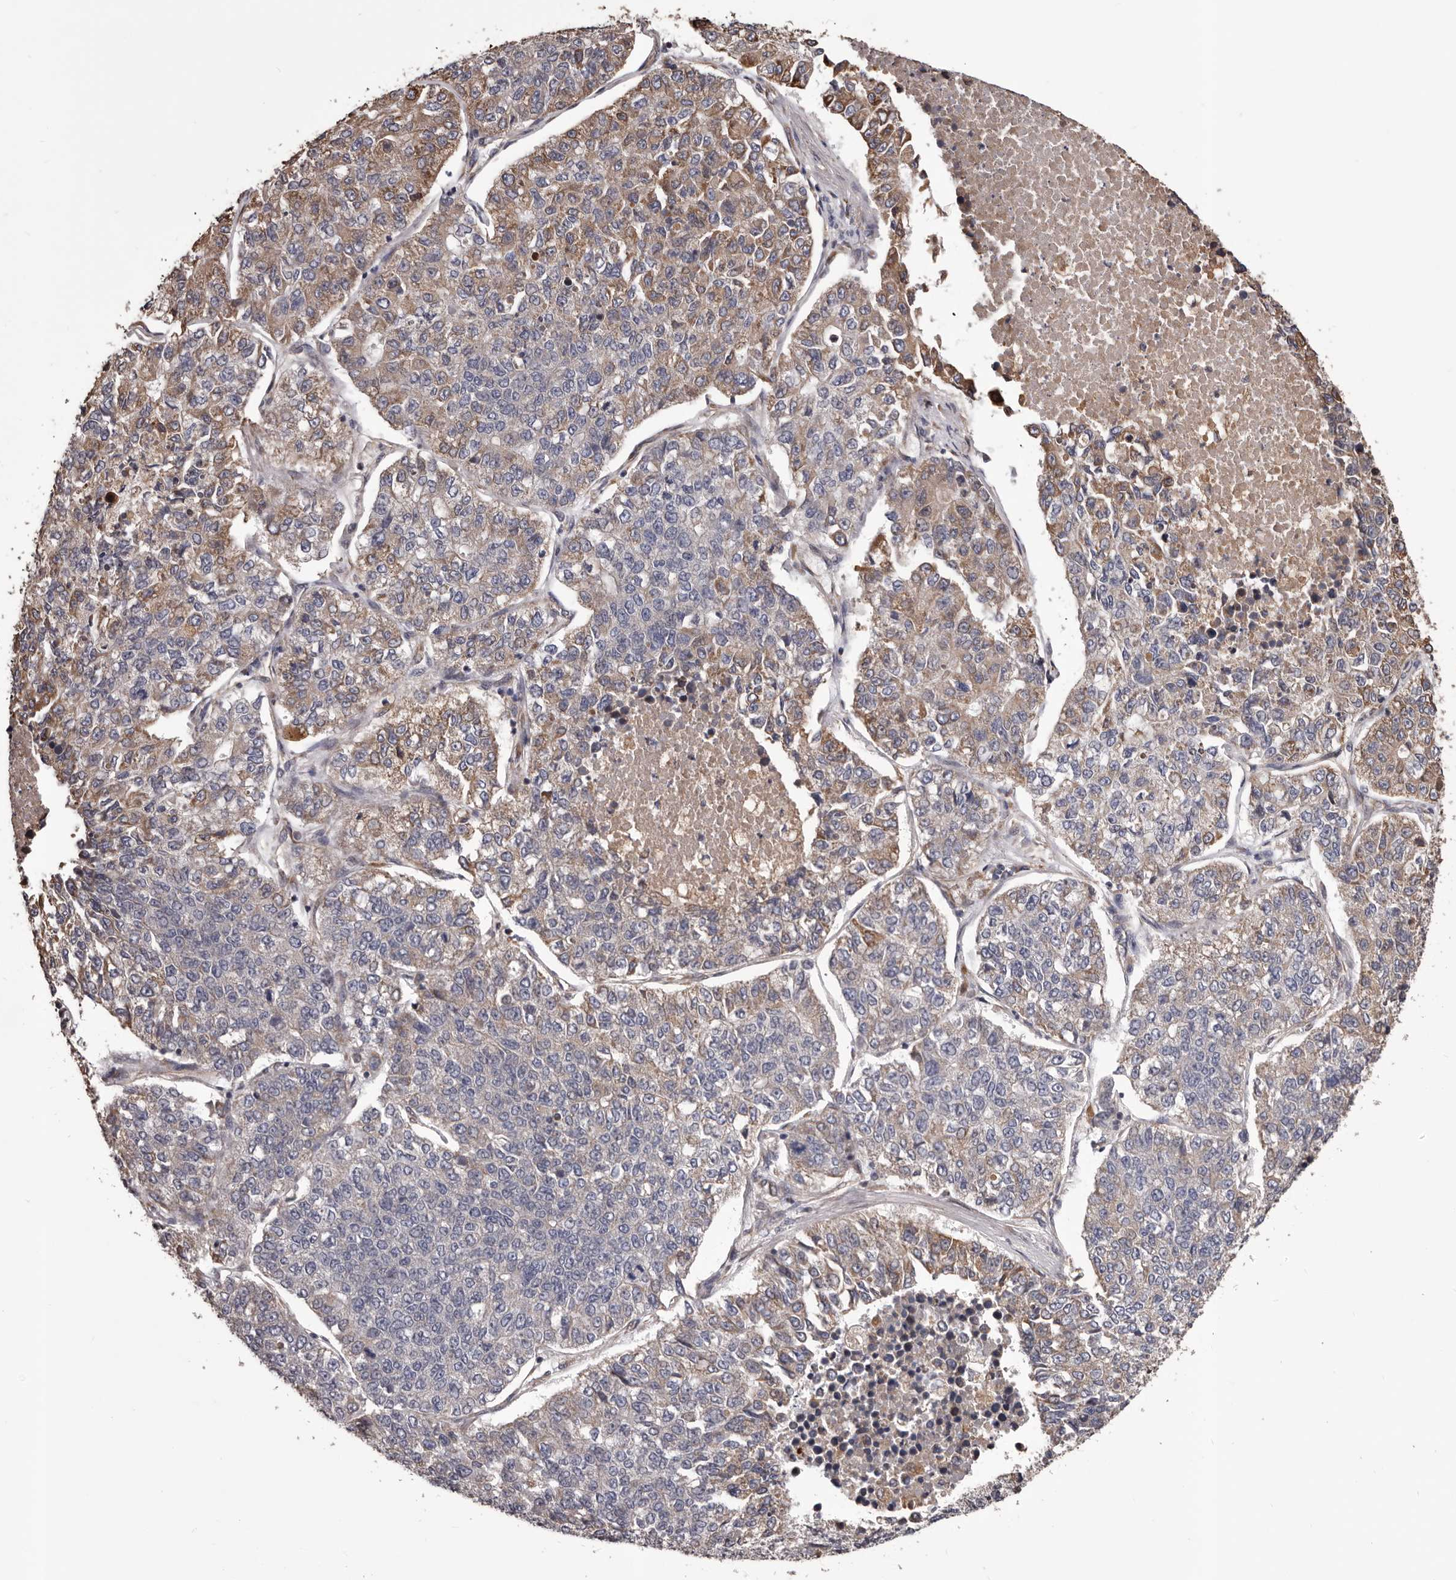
{"staining": {"intensity": "moderate", "quantity": "<25%", "location": "cytoplasmic/membranous"}, "tissue": "lung cancer", "cell_type": "Tumor cells", "image_type": "cancer", "snomed": [{"axis": "morphology", "description": "Adenocarcinoma, NOS"}, {"axis": "topography", "description": "Lung"}], "caption": "Immunohistochemical staining of human adenocarcinoma (lung) displays moderate cytoplasmic/membranous protein expression in approximately <25% of tumor cells.", "gene": "CEP104", "patient": {"sex": "male", "age": 49}}